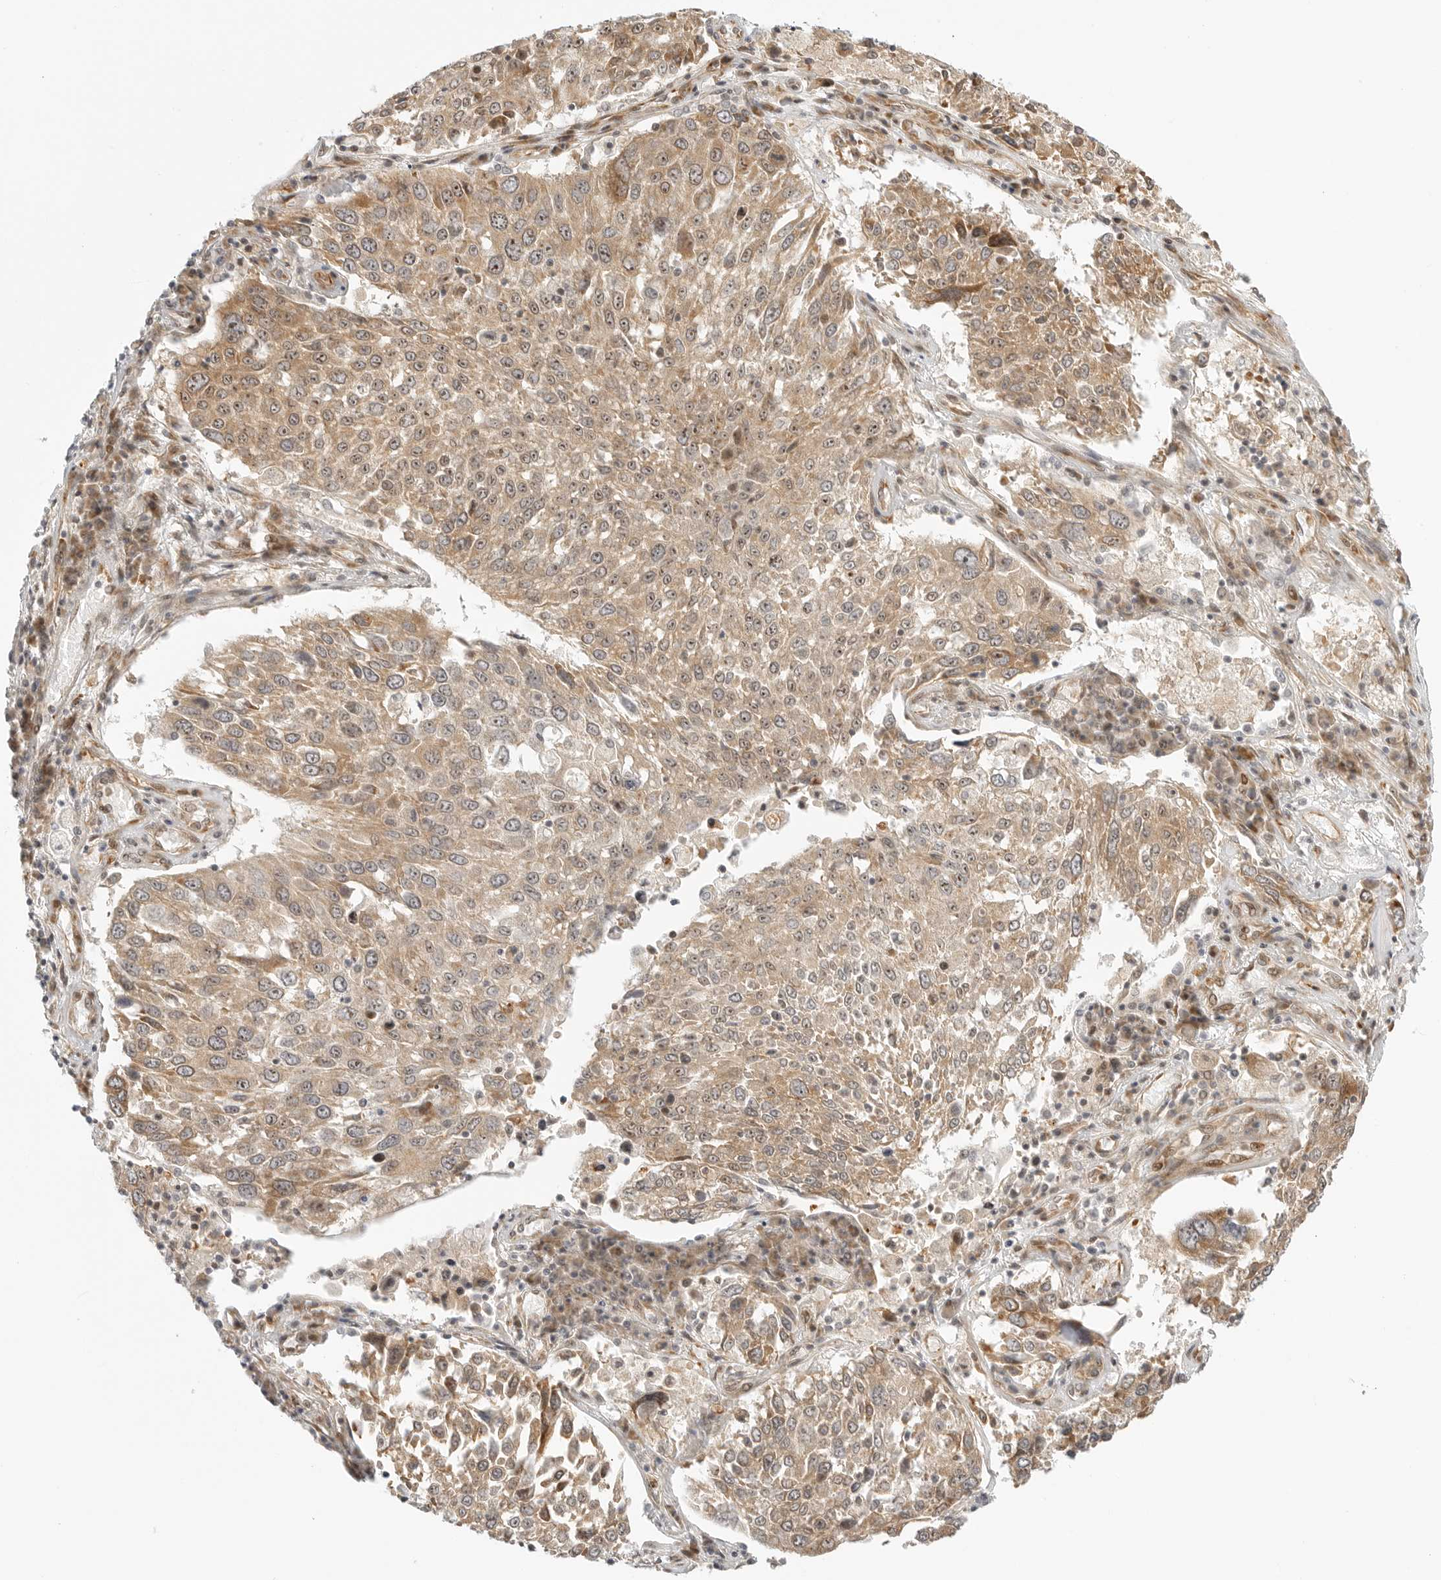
{"staining": {"intensity": "moderate", "quantity": ">75%", "location": "cytoplasmic/membranous,nuclear"}, "tissue": "lung cancer", "cell_type": "Tumor cells", "image_type": "cancer", "snomed": [{"axis": "morphology", "description": "Squamous cell carcinoma, NOS"}, {"axis": "topography", "description": "Lung"}], "caption": "Immunohistochemical staining of lung cancer (squamous cell carcinoma) exhibits medium levels of moderate cytoplasmic/membranous and nuclear protein positivity in about >75% of tumor cells.", "gene": "DSCC1", "patient": {"sex": "male", "age": 65}}